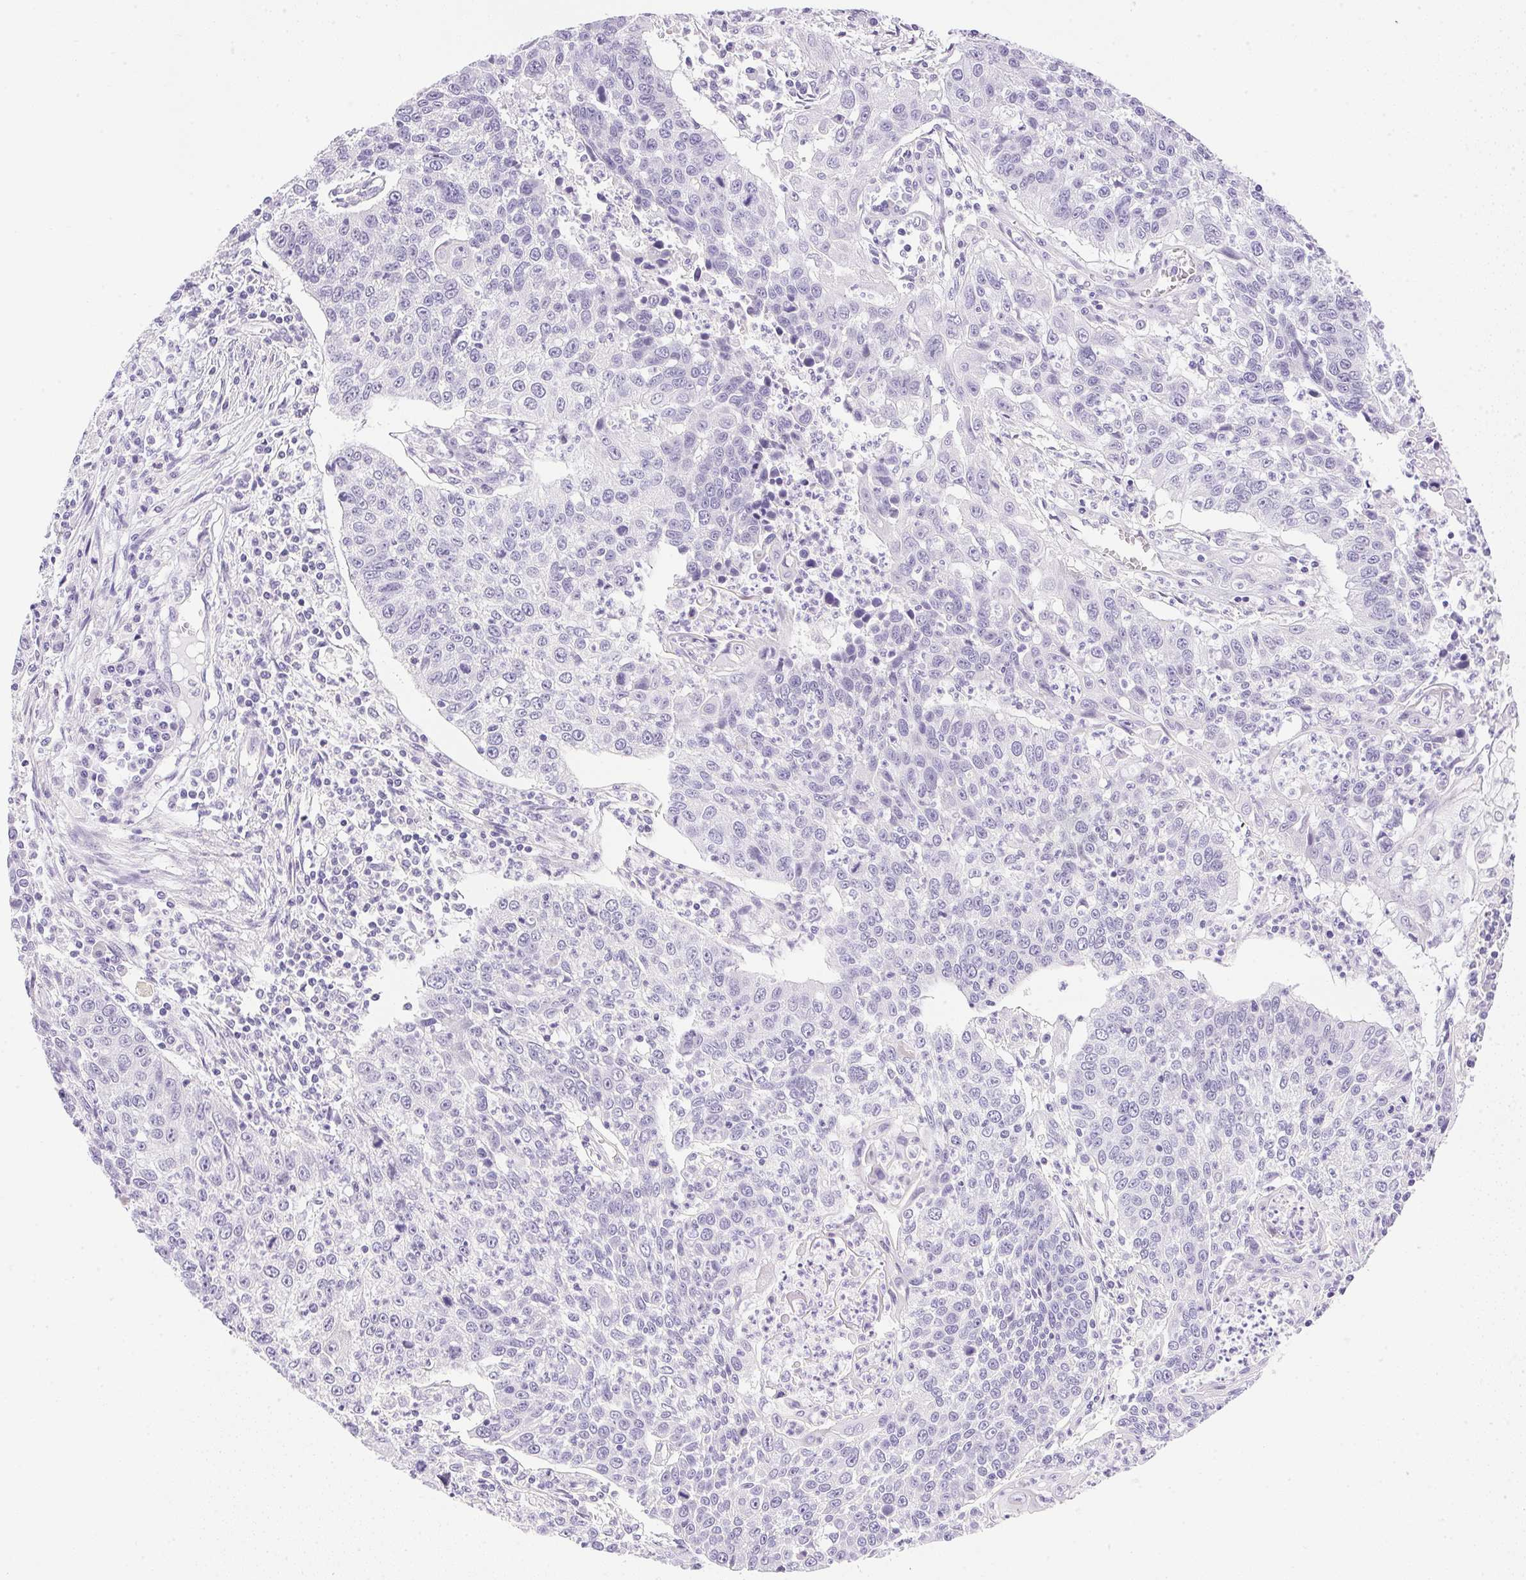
{"staining": {"intensity": "negative", "quantity": "none", "location": "none"}, "tissue": "lung cancer", "cell_type": "Tumor cells", "image_type": "cancer", "snomed": [{"axis": "morphology", "description": "Squamous cell carcinoma, NOS"}, {"axis": "morphology", "description": "Squamous cell carcinoma, metastatic, NOS"}, {"axis": "topography", "description": "Lung"}, {"axis": "topography", "description": "Pleura, NOS"}], "caption": "Photomicrograph shows no protein staining in tumor cells of lung metastatic squamous cell carcinoma tissue. (Immunohistochemistry (ihc), brightfield microscopy, high magnification).", "gene": "ATP6V0A4", "patient": {"sex": "male", "age": 72}}